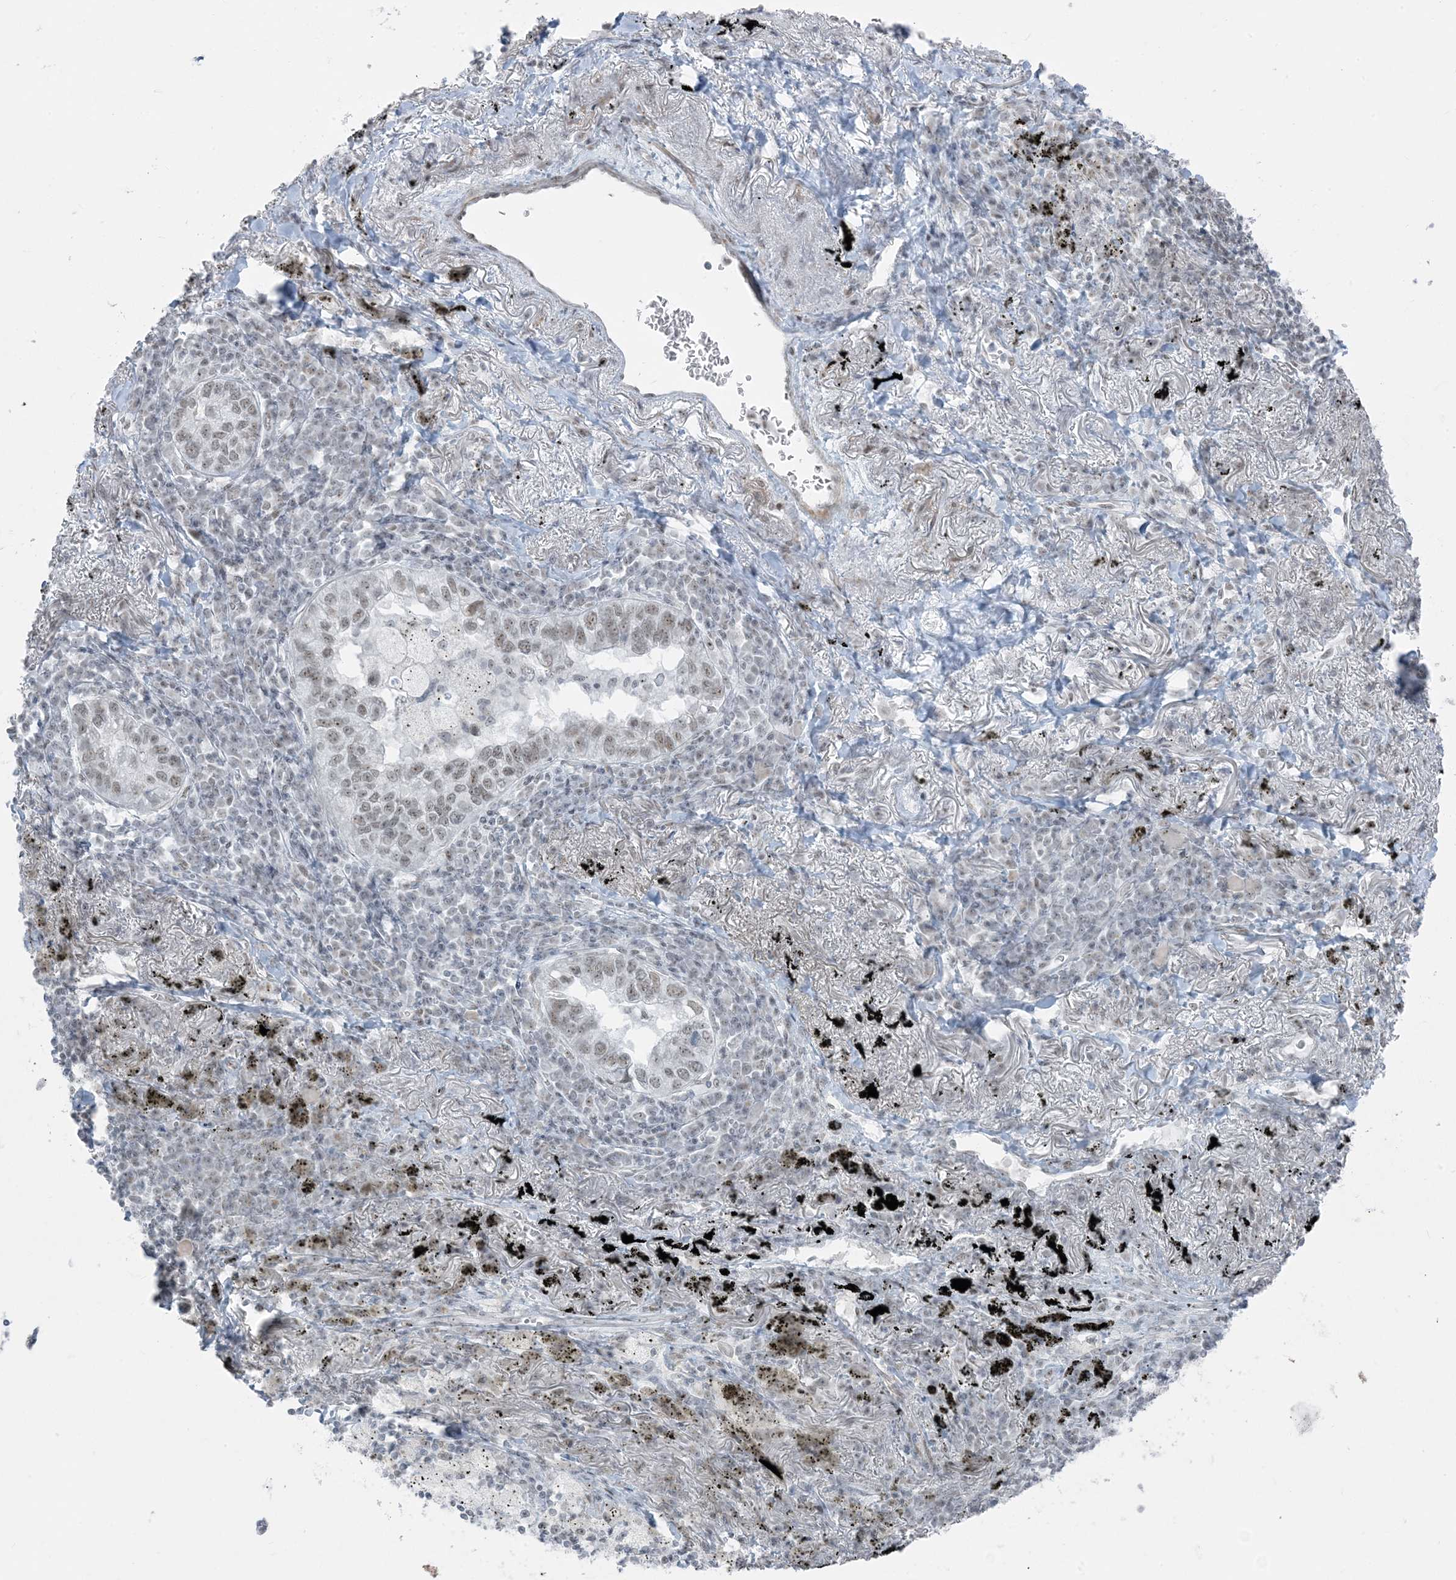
{"staining": {"intensity": "weak", "quantity": ">75%", "location": "nuclear"}, "tissue": "lung cancer", "cell_type": "Tumor cells", "image_type": "cancer", "snomed": [{"axis": "morphology", "description": "Adenocarcinoma, NOS"}, {"axis": "topography", "description": "Lung"}], "caption": "A brown stain highlights weak nuclear expression of a protein in adenocarcinoma (lung) tumor cells.", "gene": "ZNF787", "patient": {"sex": "male", "age": 65}}